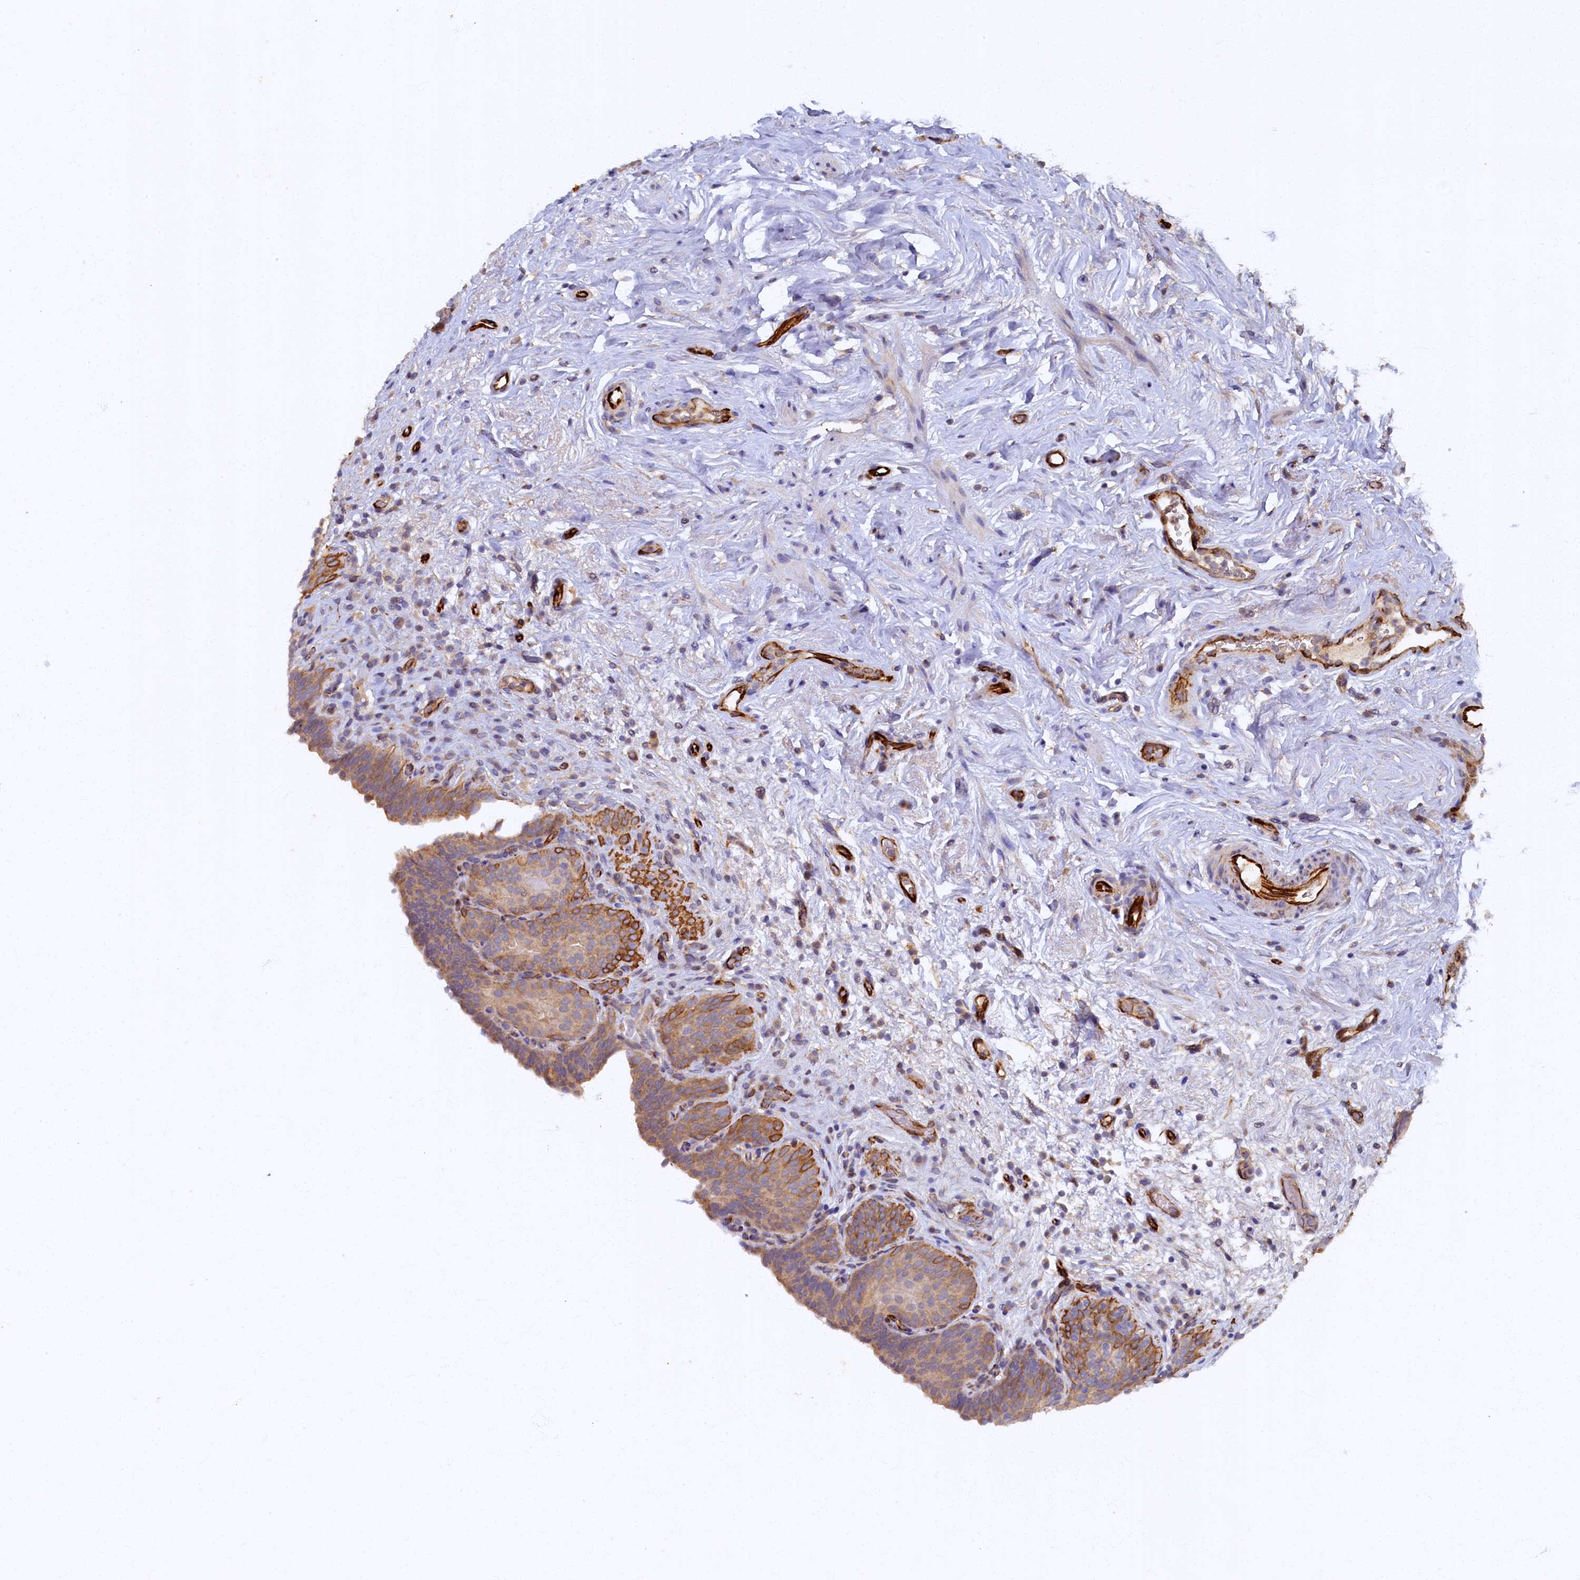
{"staining": {"intensity": "moderate", "quantity": "<25%", "location": "cytoplasmic/membranous"}, "tissue": "urinary bladder", "cell_type": "Urothelial cells", "image_type": "normal", "snomed": [{"axis": "morphology", "description": "Normal tissue, NOS"}, {"axis": "topography", "description": "Urinary bladder"}], "caption": "About <25% of urothelial cells in unremarkable human urinary bladder demonstrate moderate cytoplasmic/membranous protein staining as visualized by brown immunohistochemical staining.", "gene": "ARL11", "patient": {"sex": "male", "age": 83}}